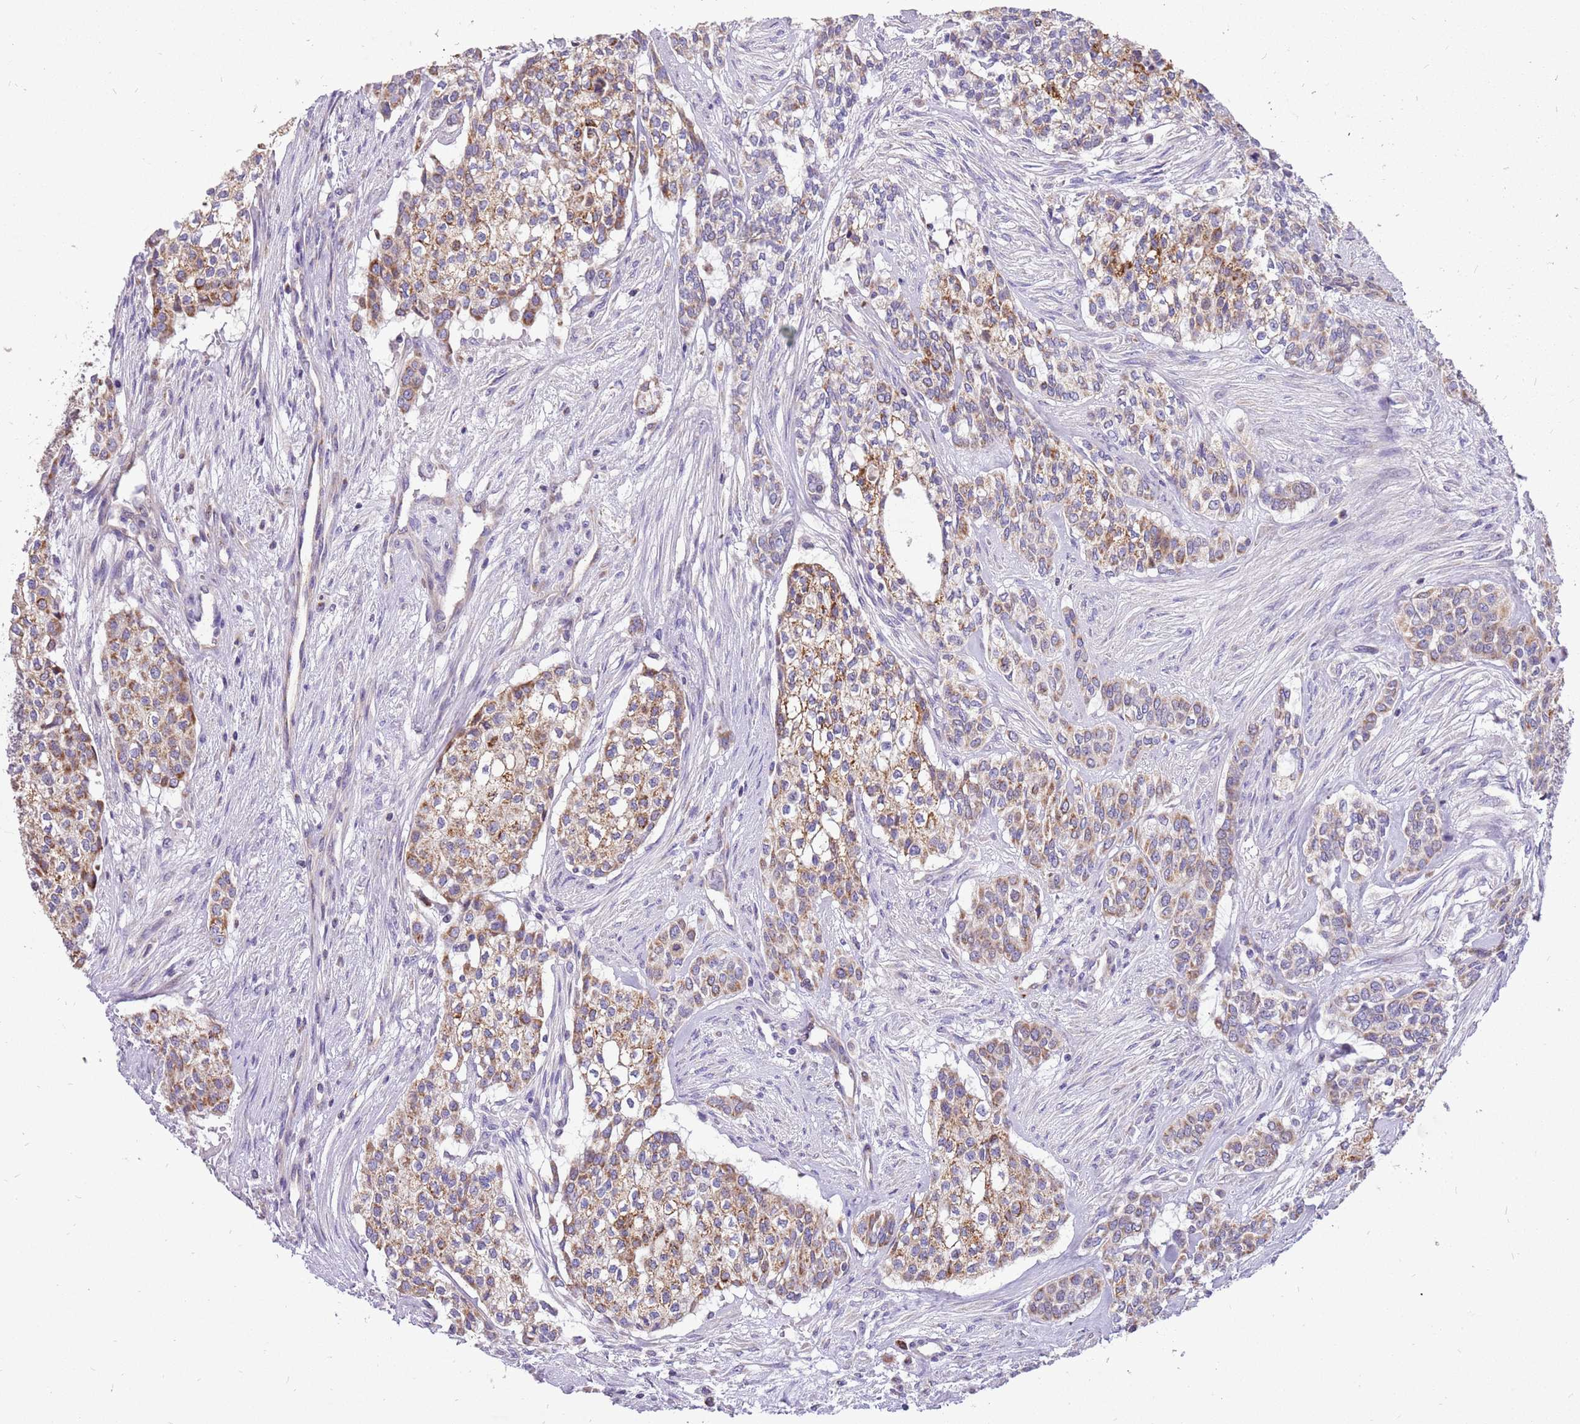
{"staining": {"intensity": "moderate", "quantity": "25%-75%", "location": "cytoplasmic/membranous"}, "tissue": "head and neck cancer", "cell_type": "Tumor cells", "image_type": "cancer", "snomed": [{"axis": "morphology", "description": "Adenocarcinoma, NOS"}, {"axis": "topography", "description": "Head-Neck"}], "caption": "Immunohistochemistry of head and neck adenocarcinoma demonstrates medium levels of moderate cytoplasmic/membranous positivity in approximately 25%-75% of tumor cells.", "gene": "COX17", "patient": {"sex": "male", "age": 81}}